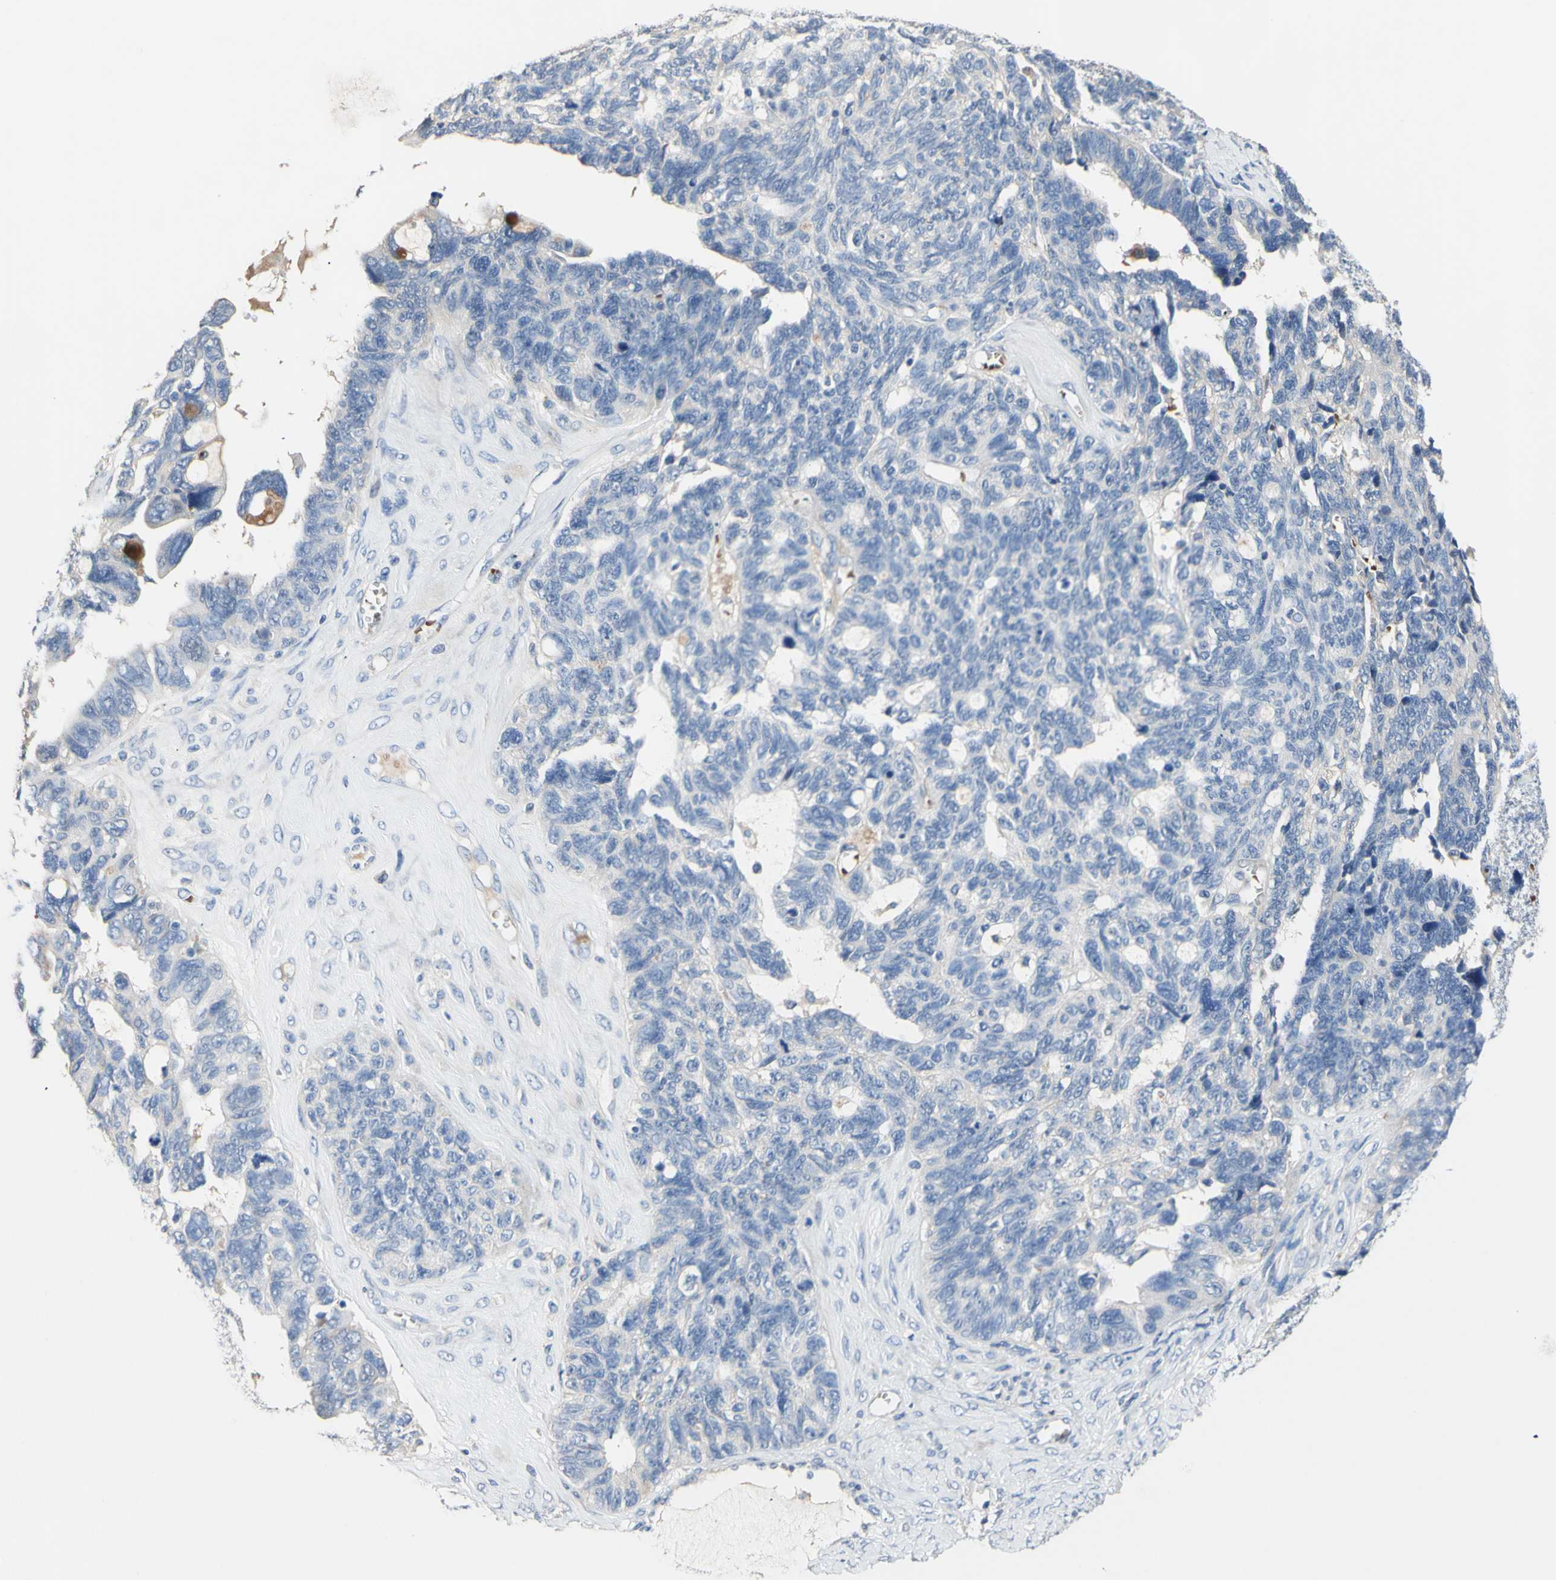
{"staining": {"intensity": "negative", "quantity": "none", "location": "none"}, "tissue": "ovarian cancer", "cell_type": "Tumor cells", "image_type": "cancer", "snomed": [{"axis": "morphology", "description": "Cystadenocarcinoma, serous, NOS"}, {"axis": "topography", "description": "Ovary"}], "caption": "Immunohistochemistry (IHC) histopathology image of human ovarian cancer (serous cystadenocarcinoma) stained for a protein (brown), which exhibits no expression in tumor cells.", "gene": "CDON", "patient": {"sex": "female", "age": 79}}